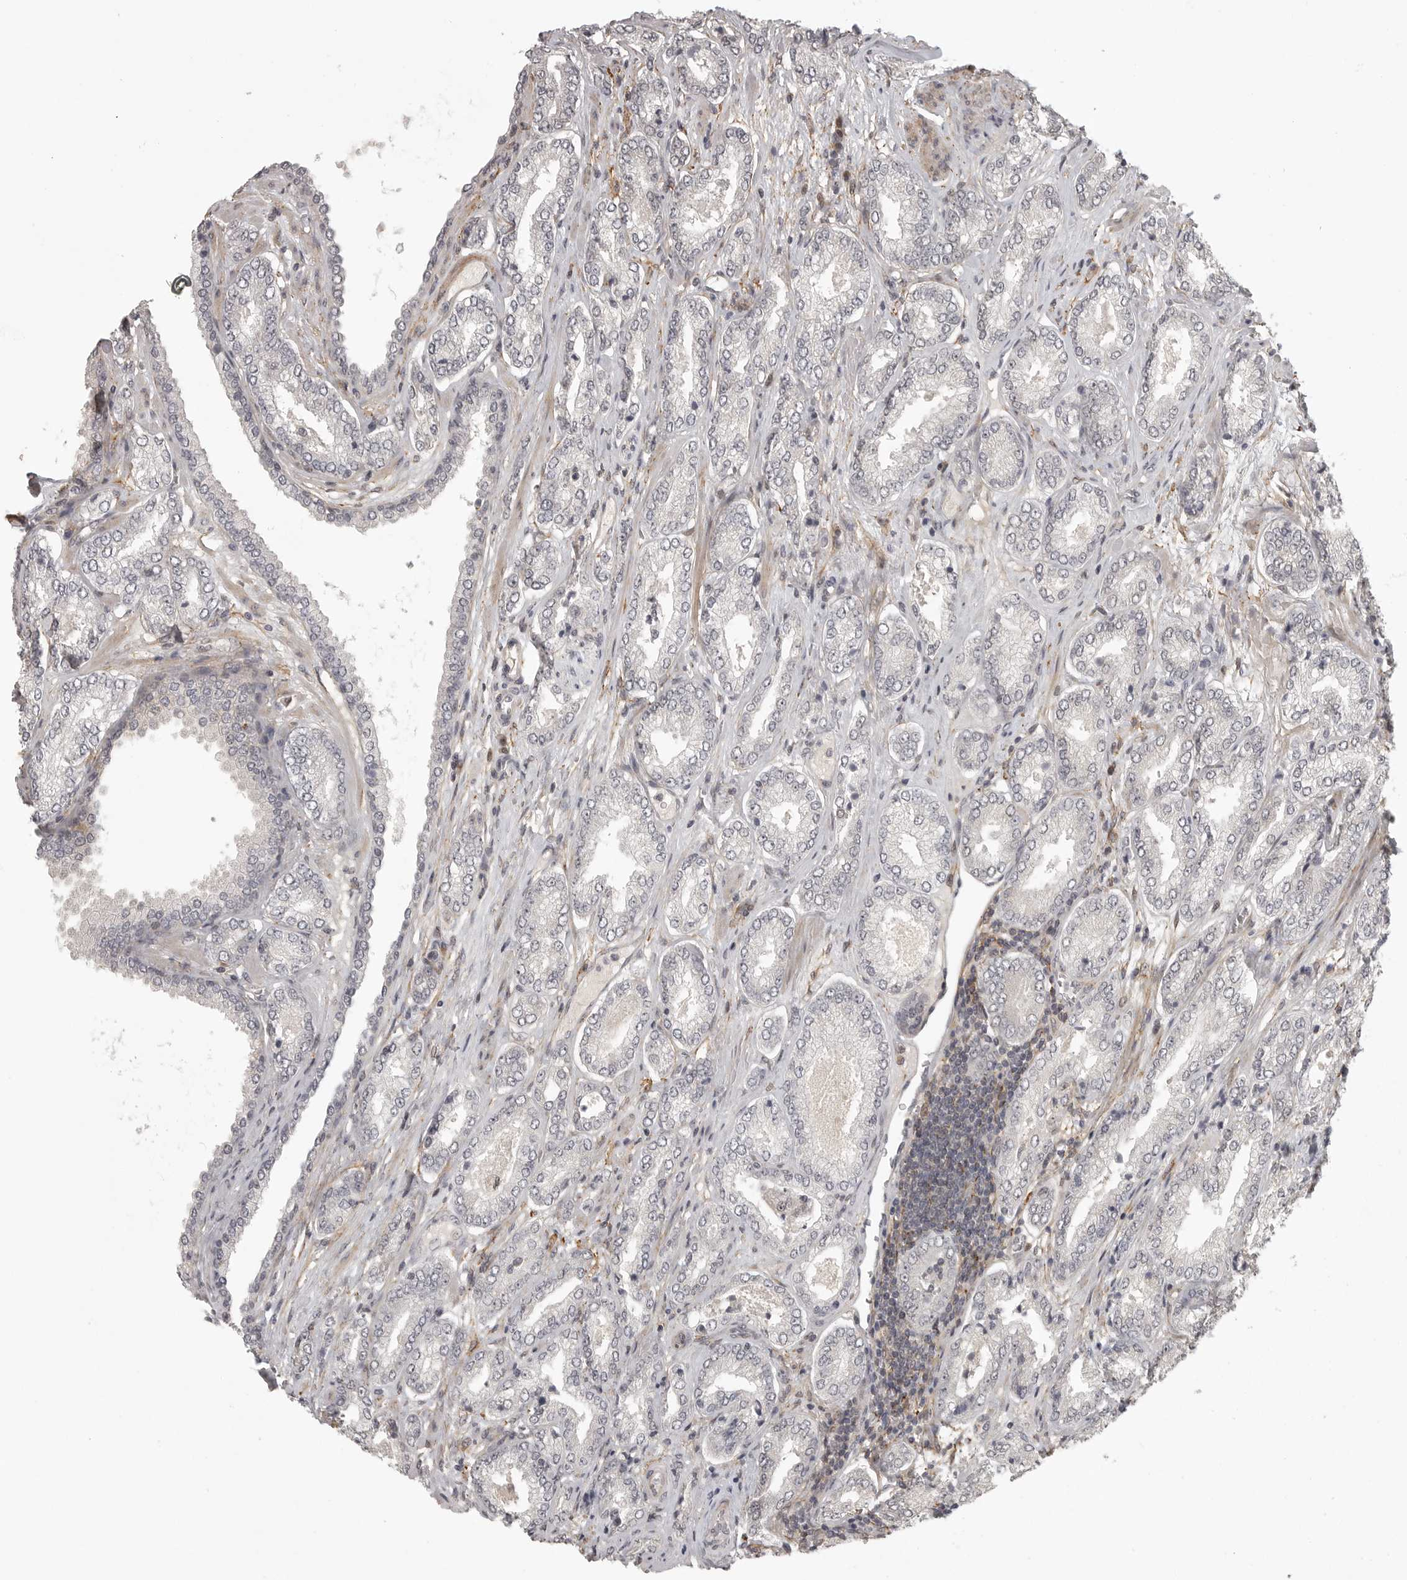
{"staining": {"intensity": "negative", "quantity": "none", "location": "none"}, "tissue": "prostate cancer", "cell_type": "Tumor cells", "image_type": "cancer", "snomed": [{"axis": "morphology", "description": "Adenocarcinoma, Low grade"}, {"axis": "topography", "description": "Prostate"}], "caption": "Protein analysis of low-grade adenocarcinoma (prostate) displays no significant expression in tumor cells. Brightfield microscopy of immunohistochemistry (IHC) stained with DAB (3,3'-diaminobenzidine) (brown) and hematoxylin (blue), captured at high magnification.", "gene": "UROD", "patient": {"sex": "male", "age": 62}}